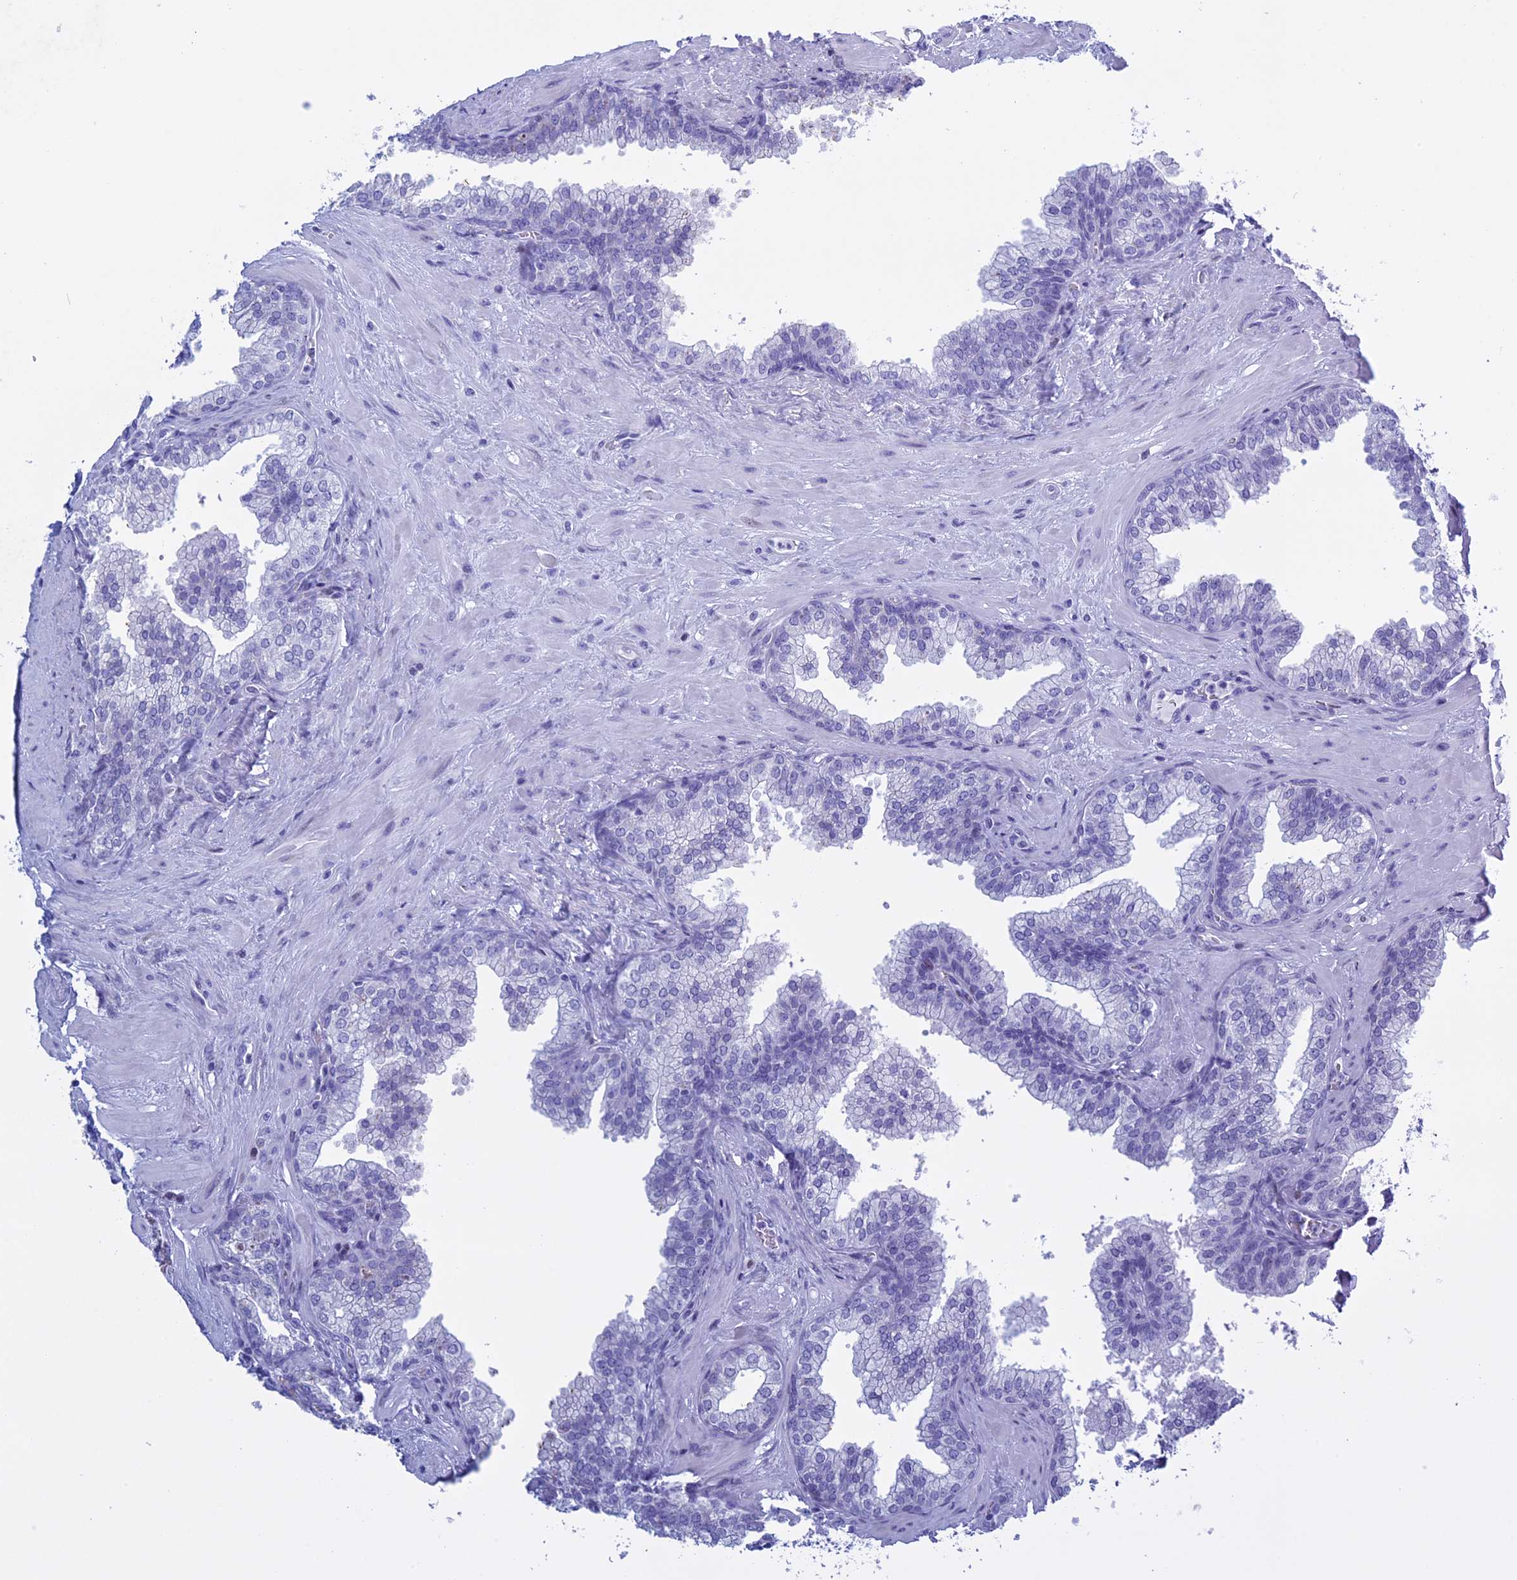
{"staining": {"intensity": "negative", "quantity": "none", "location": "none"}, "tissue": "prostate", "cell_type": "Glandular cells", "image_type": "normal", "snomed": [{"axis": "morphology", "description": "Normal tissue, NOS"}, {"axis": "topography", "description": "Prostate"}], "caption": "IHC image of normal prostate stained for a protein (brown), which demonstrates no expression in glandular cells. The staining was performed using DAB to visualize the protein expression in brown, while the nuclei were stained in blue with hematoxylin (Magnification: 20x).", "gene": "KCTD21", "patient": {"sex": "male", "age": 60}}